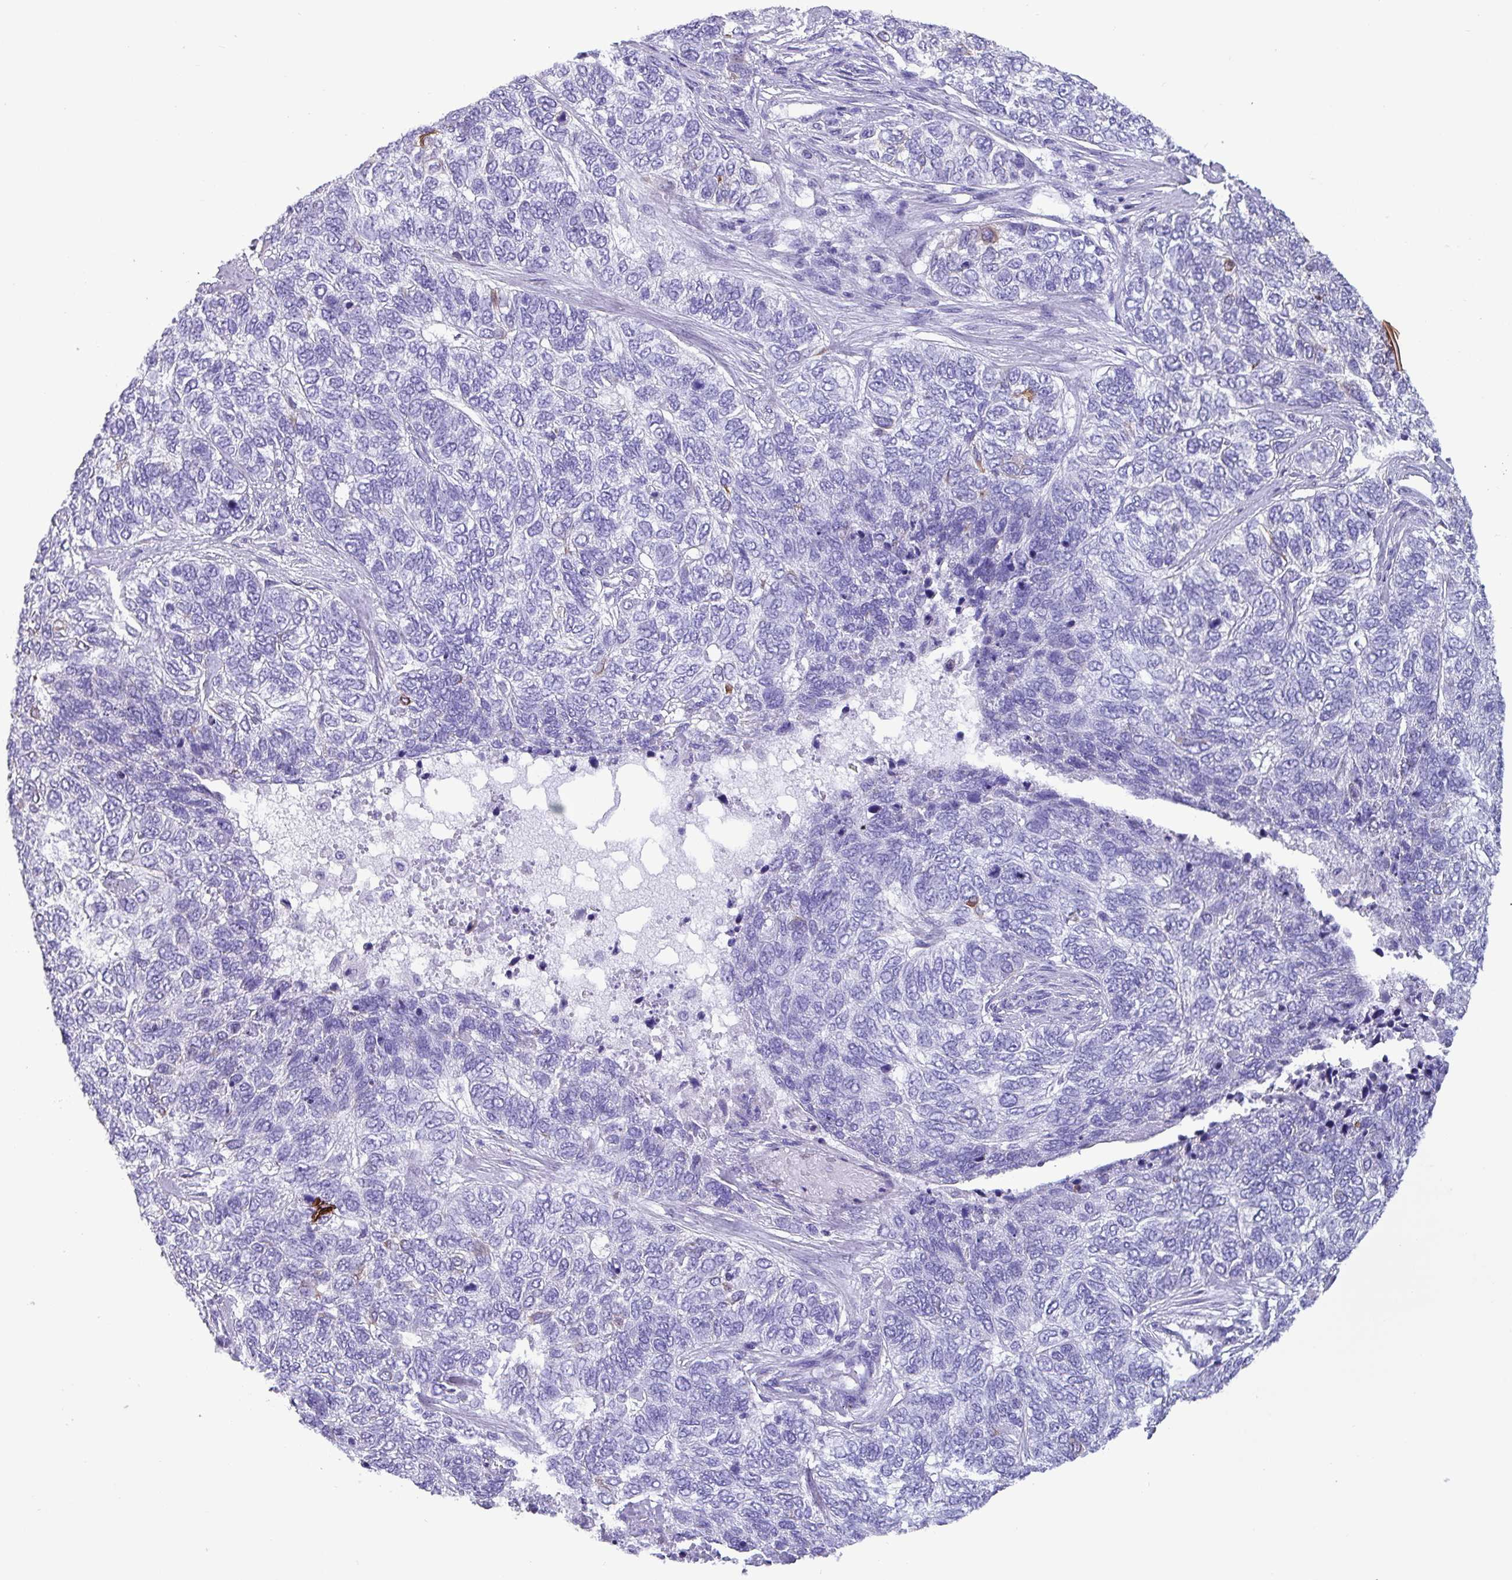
{"staining": {"intensity": "negative", "quantity": "none", "location": "none"}, "tissue": "skin cancer", "cell_type": "Tumor cells", "image_type": "cancer", "snomed": [{"axis": "morphology", "description": "Basal cell carcinoma"}, {"axis": "topography", "description": "Skin"}], "caption": "Skin basal cell carcinoma stained for a protein using immunohistochemistry (IHC) shows no expression tumor cells.", "gene": "KRT6C", "patient": {"sex": "female", "age": 65}}